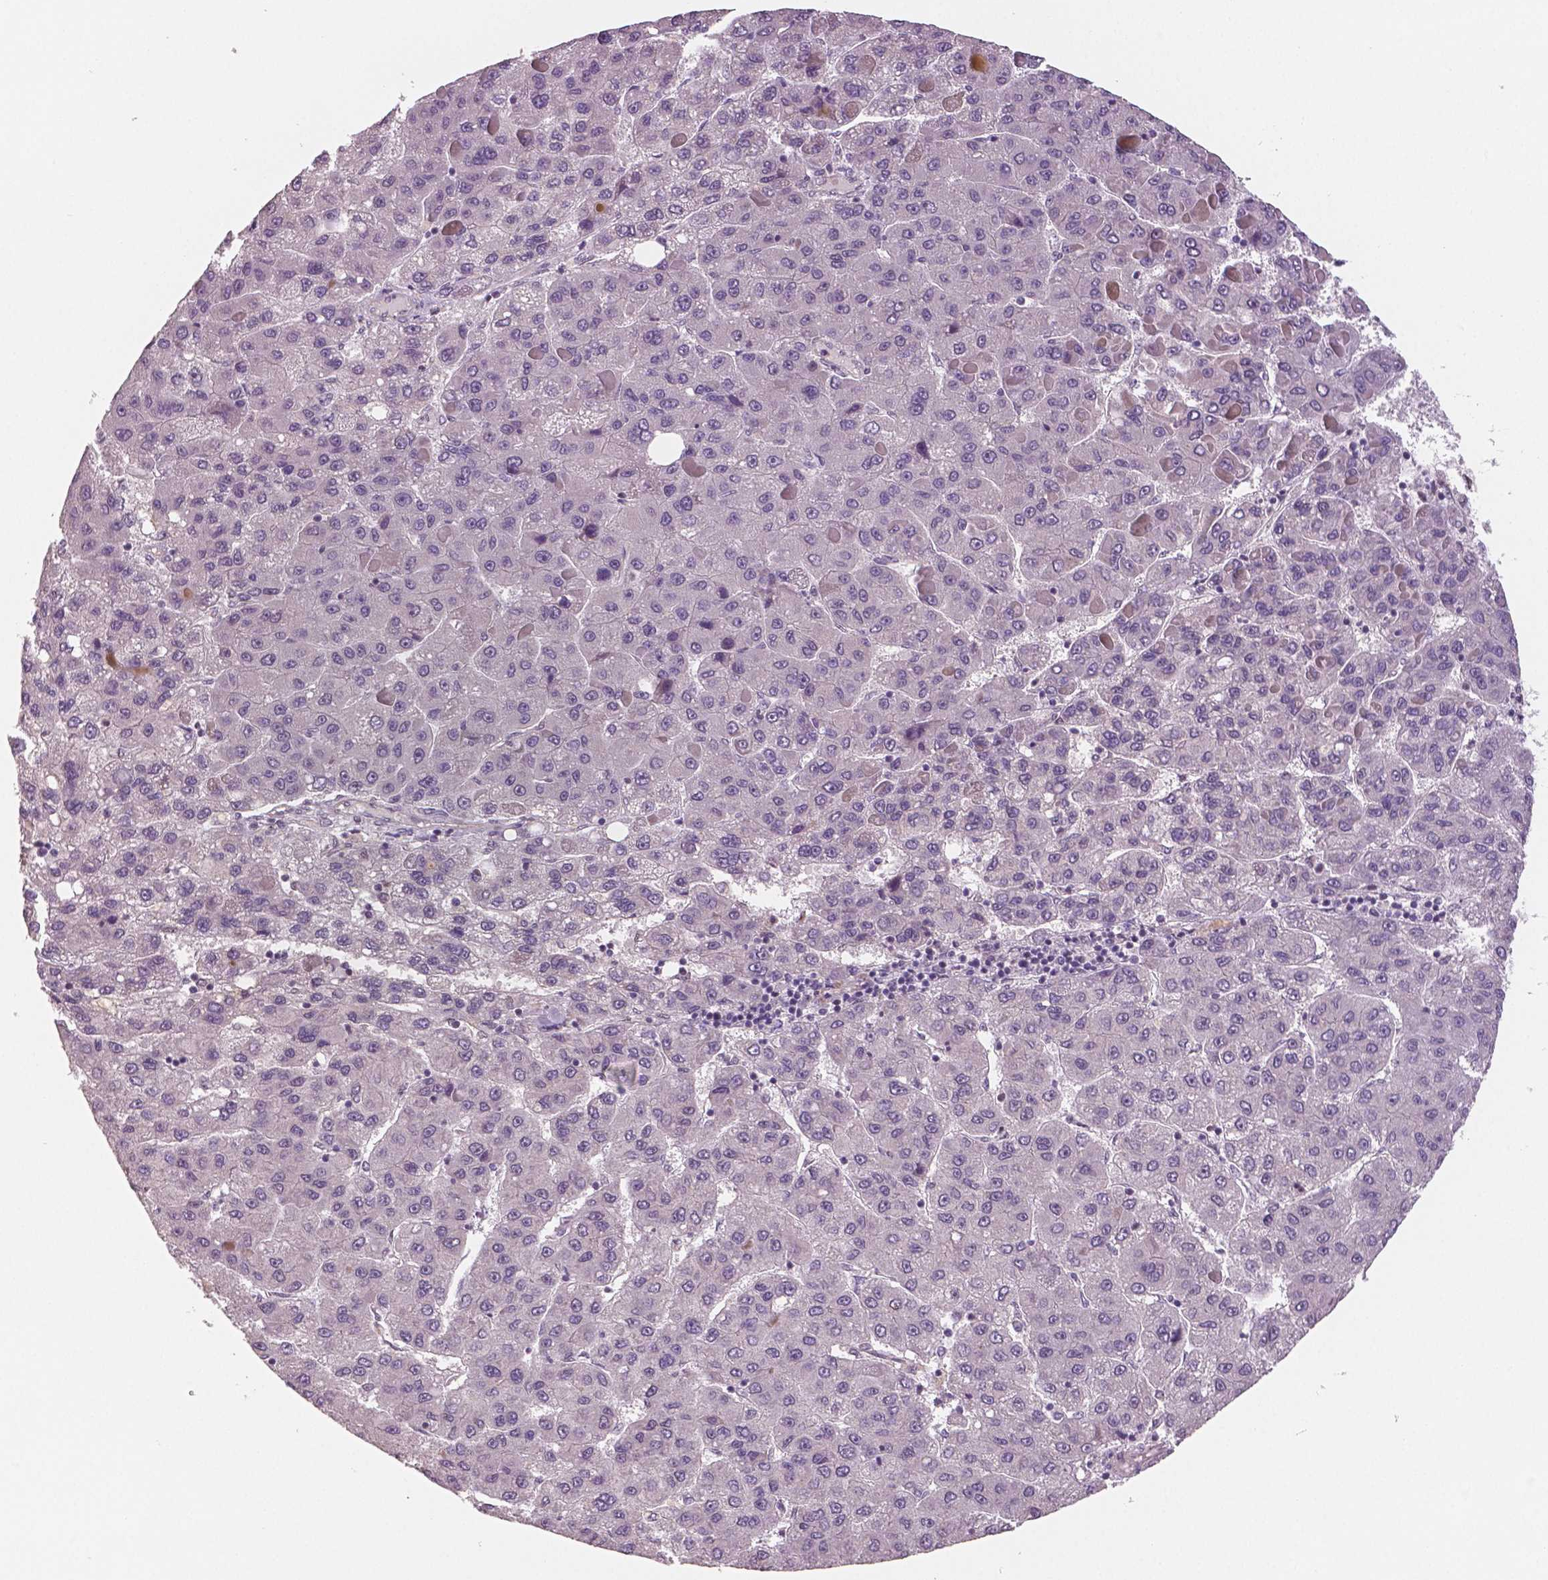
{"staining": {"intensity": "negative", "quantity": "none", "location": "none"}, "tissue": "liver cancer", "cell_type": "Tumor cells", "image_type": "cancer", "snomed": [{"axis": "morphology", "description": "Carcinoma, Hepatocellular, NOS"}, {"axis": "topography", "description": "Liver"}], "caption": "Immunohistochemistry (IHC) micrograph of human liver hepatocellular carcinoma stained for a protein (brown), which demonstrates no expression in tumor cells. The staining is performed using DAB (3,3'-diaminobenzidine) brown chromogen with nuclei counter-stained in using hematoxylin.", "gene": "STAT3", "patient": {"sex": "female", "age": 82}}